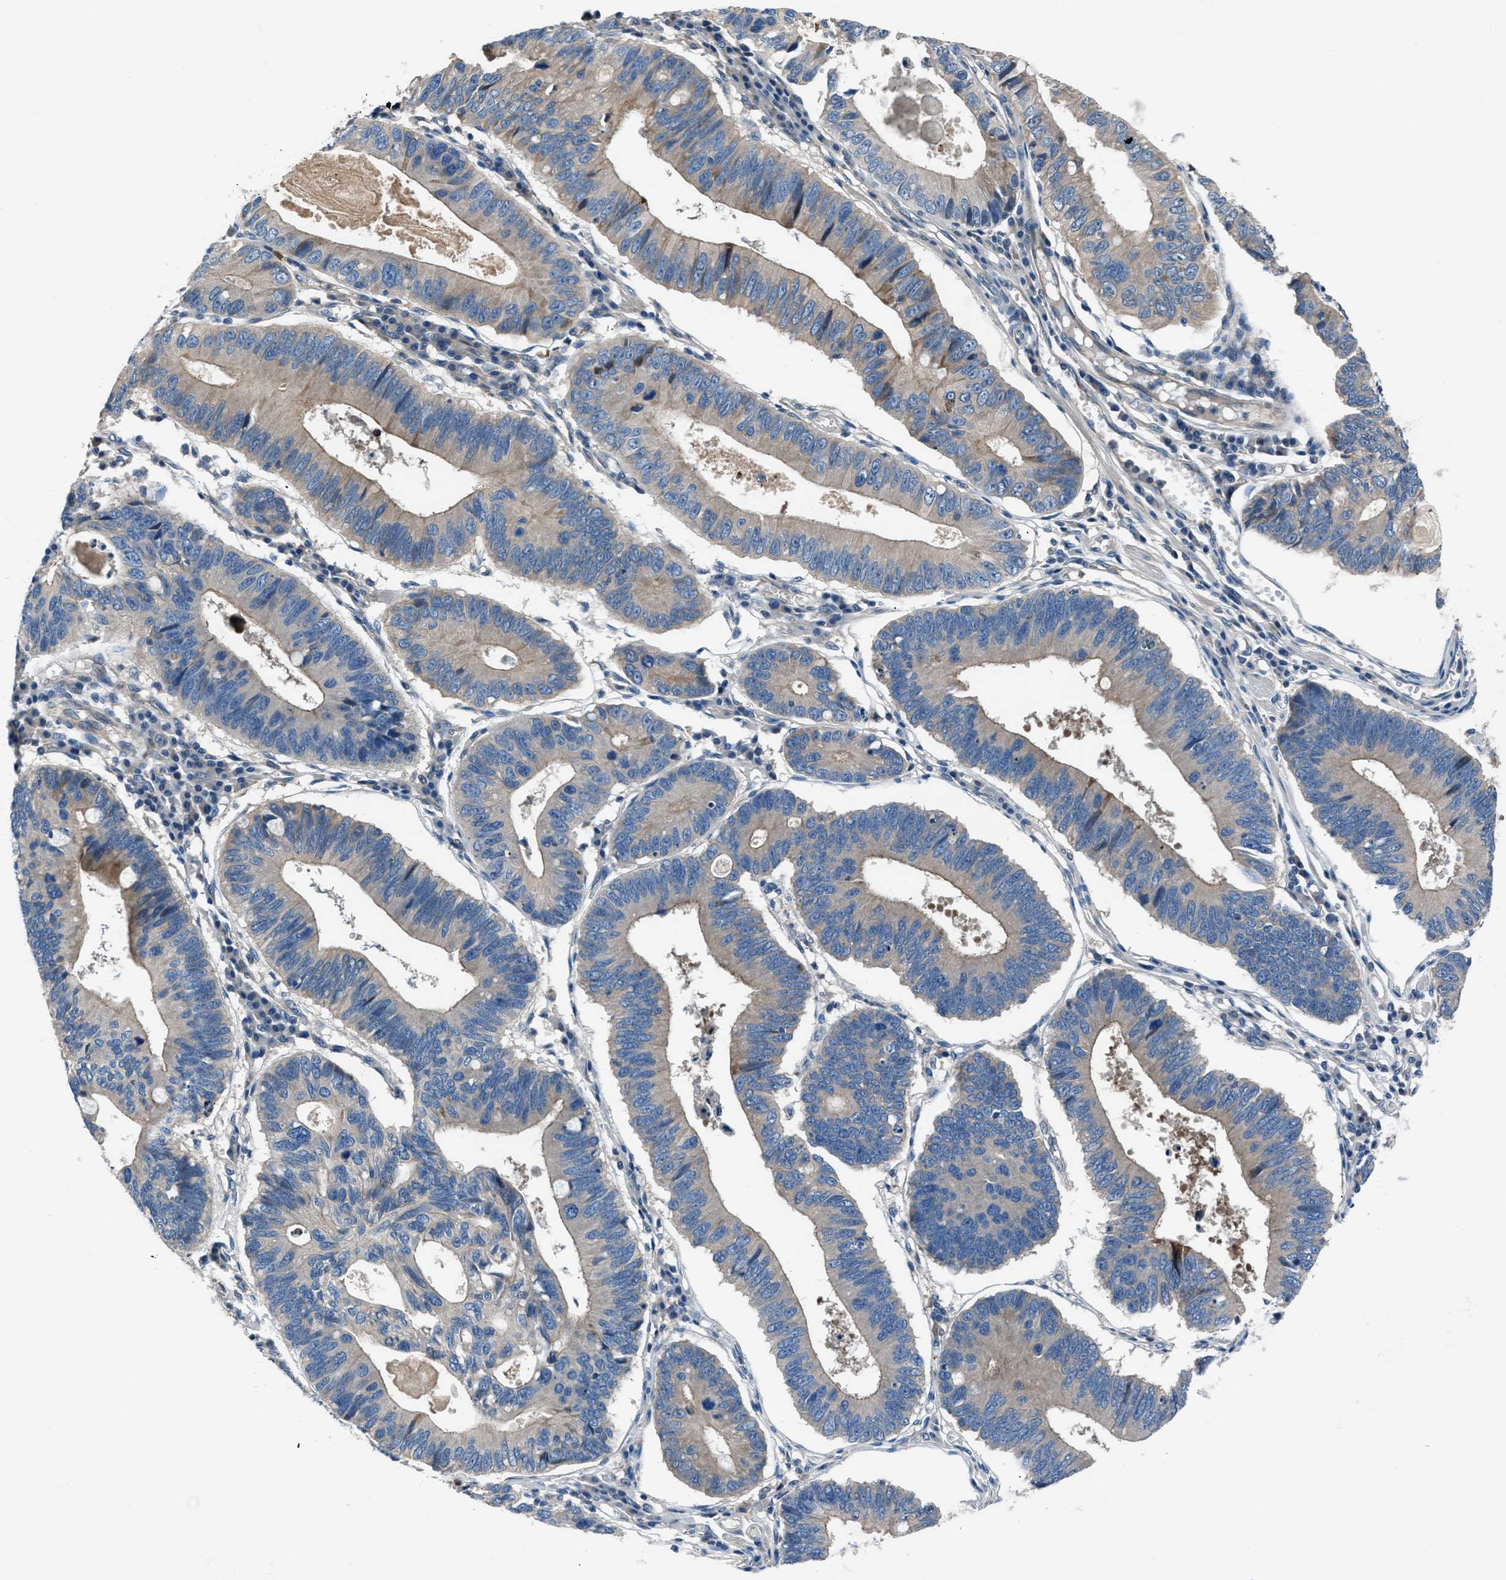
{"staining": {"intensity": "weak", "quantity": ">75%", "location": "cytoplasmic/membranous"}, "tissue": "stomach cancer", "cell_type": "Tumor cells", "image_type": "cancer", "snomed": [{"axis": "morphology", "description": "Adenocarcinoma, NOS"}, {"axis": "topography", "description": "Stomach"}], "caption": "Adenocarcinoma (stomach) stained with immunohistochemistry (IHC) reveals weak cytoplasmic/membranous staining in about >75% of tumor cells. The protein is stained brown, and the nuclei are stained in blue (DAB IHC with brightfield microscopy, high magnification).", "gene": "SLC38A6", "patient": {"sex": "male", "age": 59}}